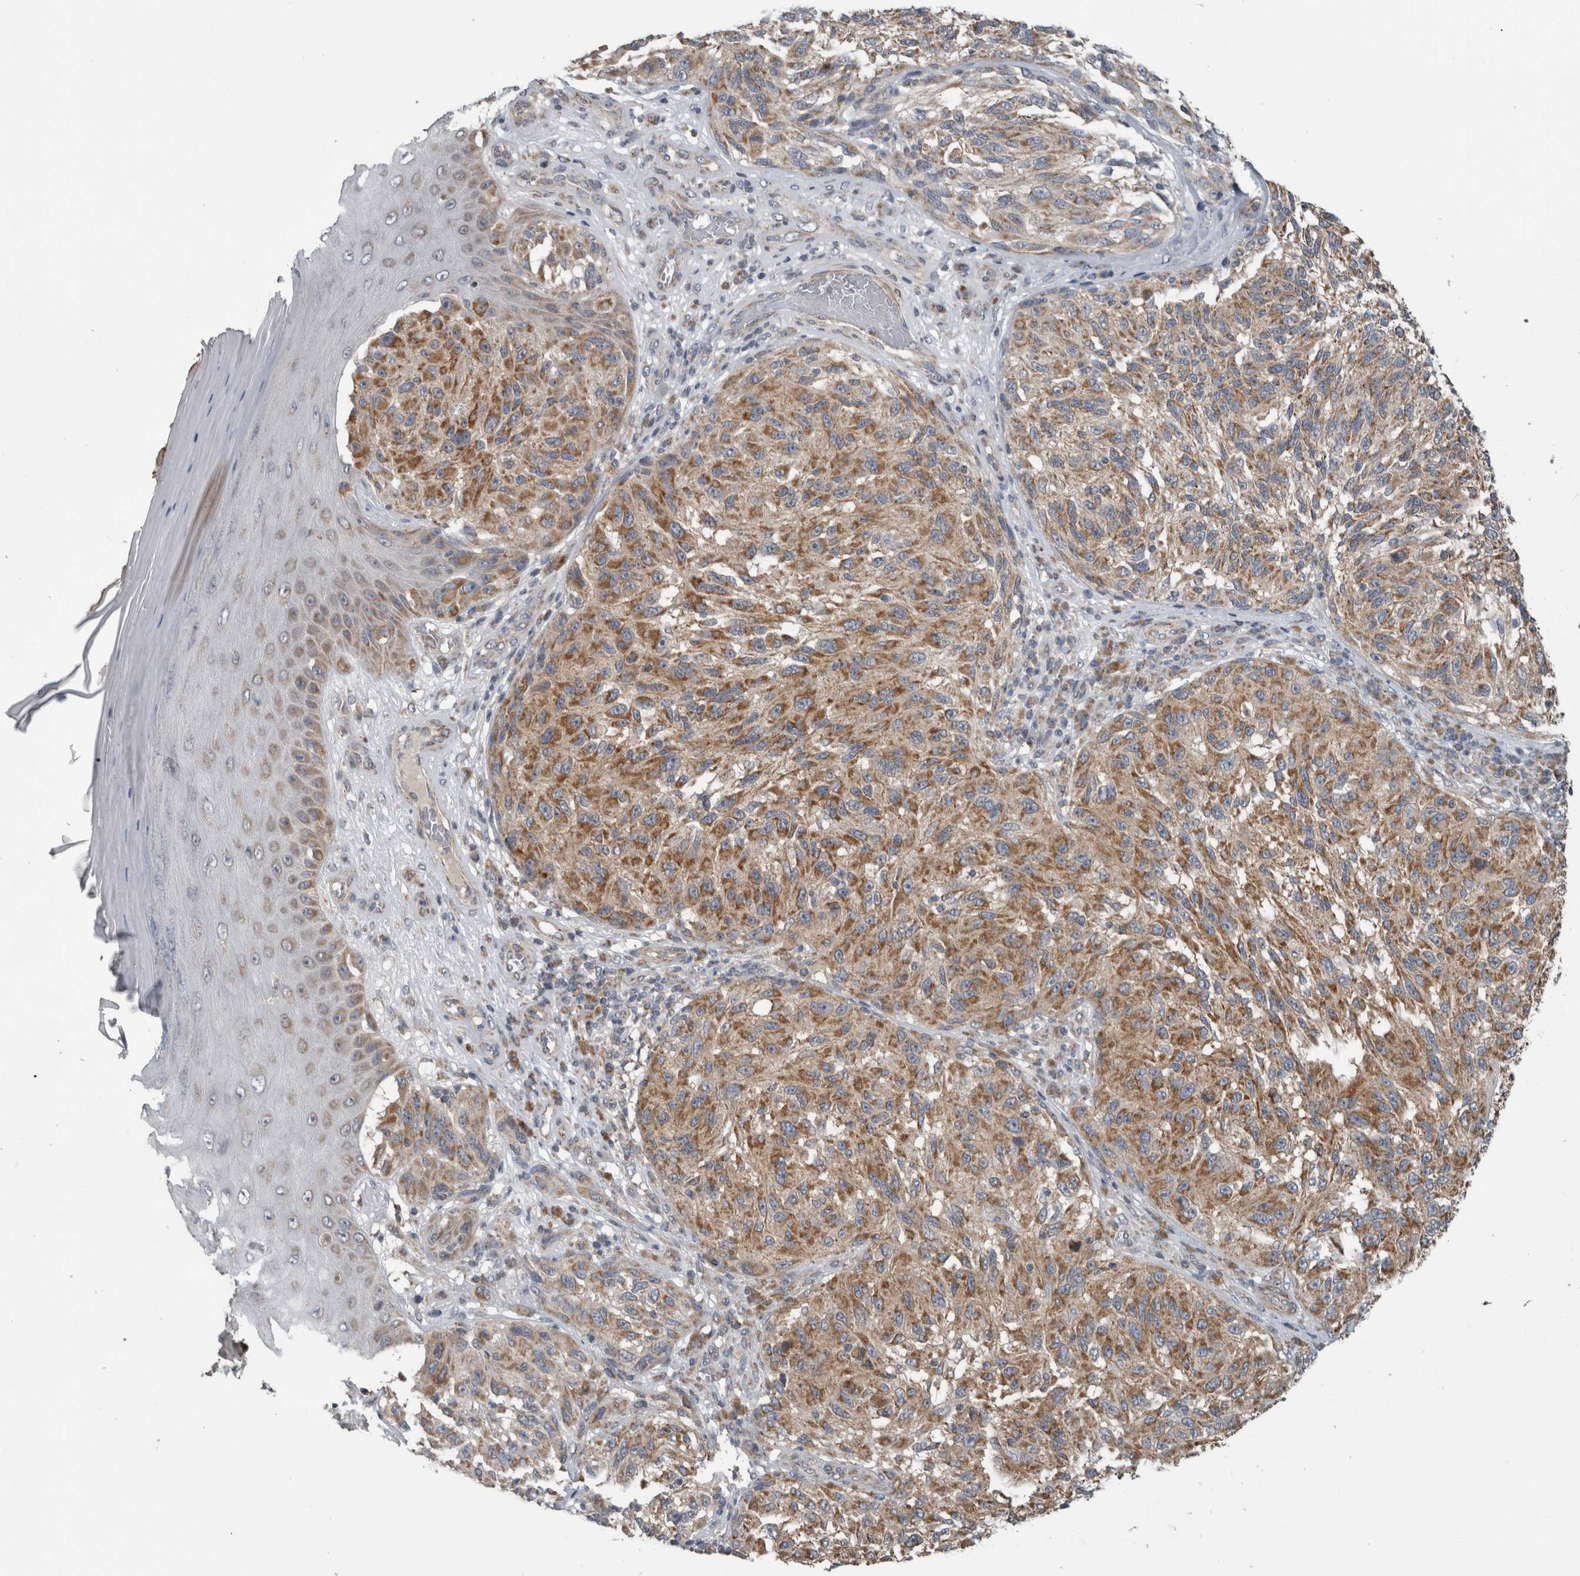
{"staining": {"intensity": "moderate", "quantity": ">75%", "location": "cytoplasmic/membranous"}, "tissue": "melanoma", "cell_type": "Tumor cells", "image_type": "cancer", "snomed": [{"axis": "morphology", "description": "Malignant melanoma, NOS"}, {"axis": "topography", "description": "Skin"}], "caption": "Immunohistochemistry (IHC) of melanoma exhibits medium levels of moderate cytoplasmic/membranous positivity in approximately >75% of tumor cells.", "gene": "ARMC1", "patient": {"sex": "female", "age": 73}}